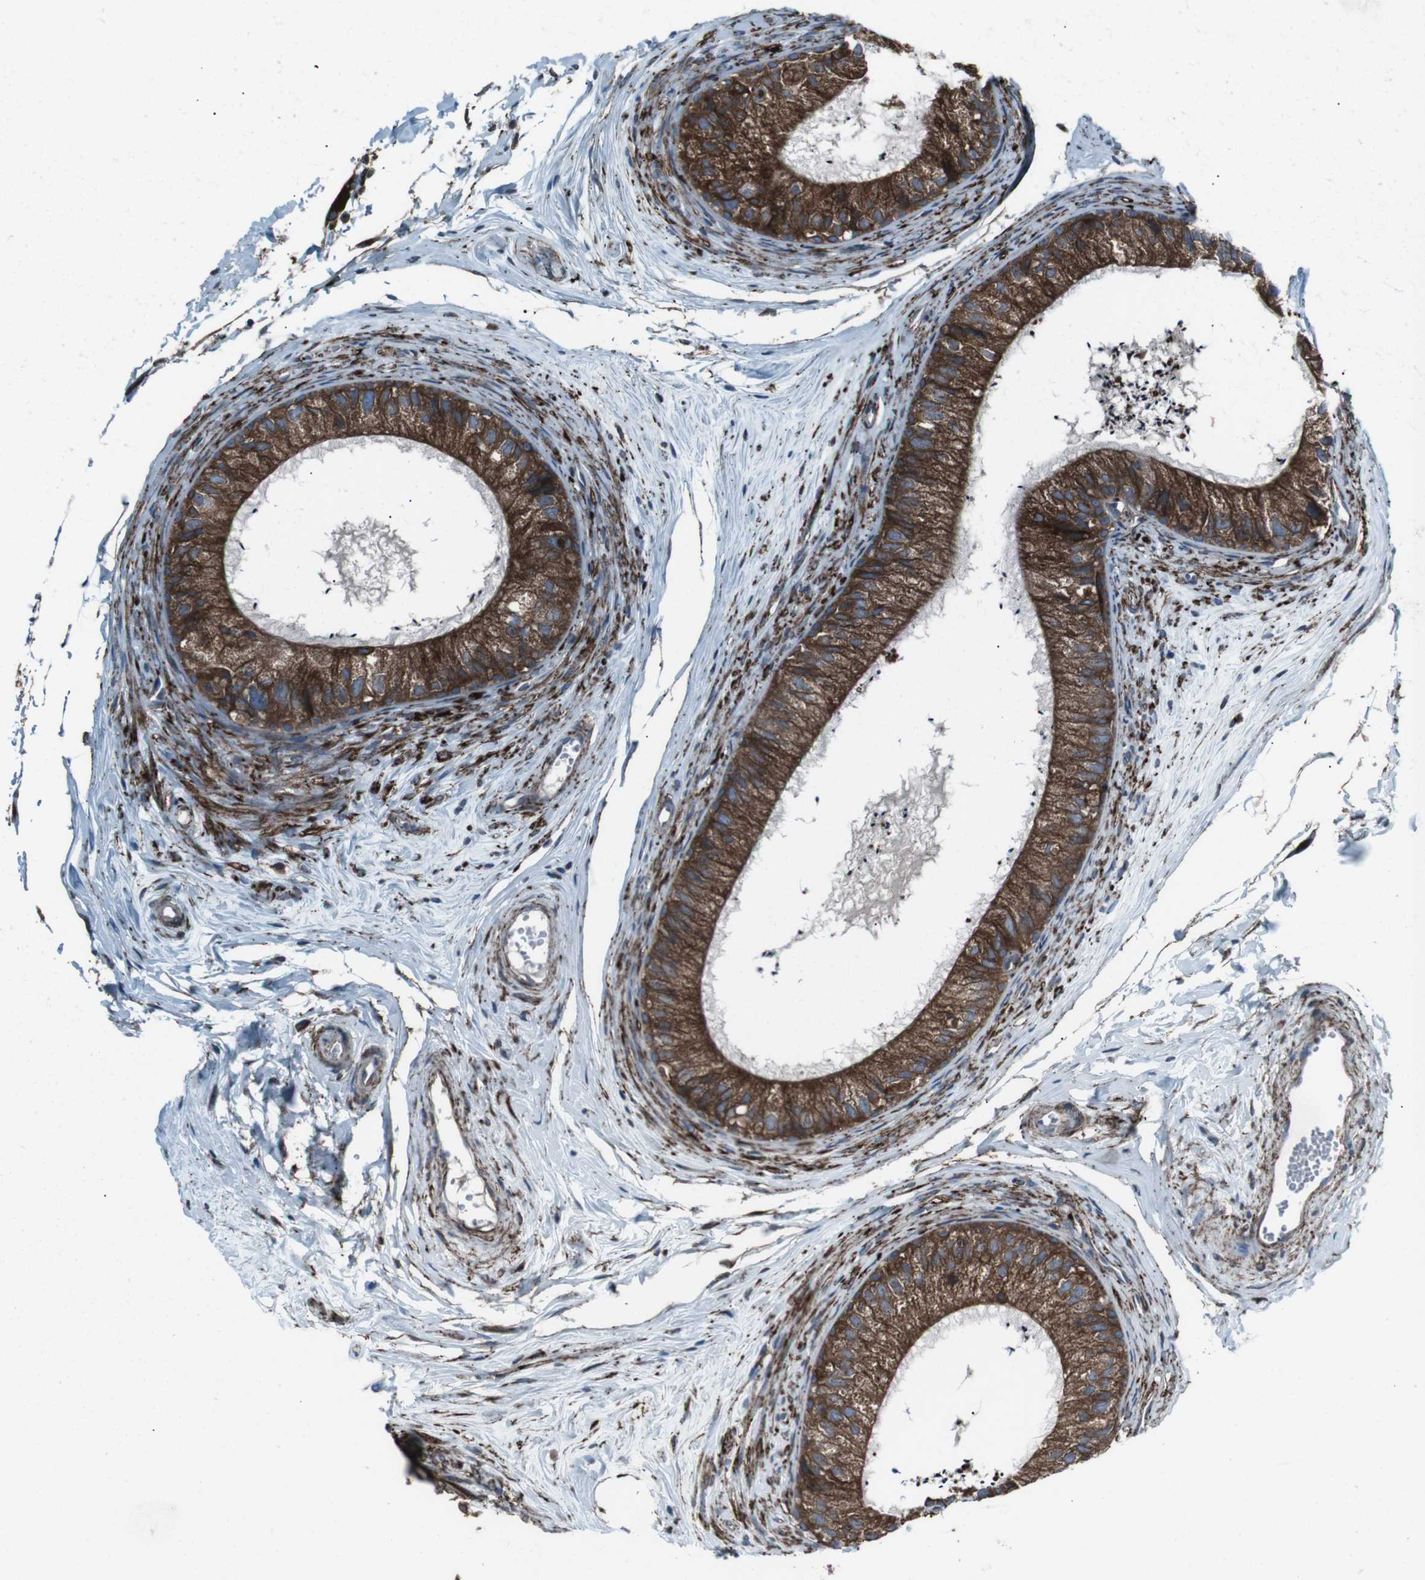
{"staining": {"intensity": "strong", "quantity": ">75%", "location": "cytoplasmic/membranous"}, "tissue": "epididymis", "cell_type": "Glandular cells", "image_type": "normal", "snomed": [{"axis": "morphology", "description": "Normal tissue, NOS"}, {"axis": "topography", "description": "Epididymis"}], "caption": "Epididymis was stained to show a protein in brown. There is high levels of strong cytoplasmic/membranous positivity in approximately >75% of glandular cells. (Brightfield microscopy of DAB IHC at high magnification).", "gene": "LNPK", "patient": {"sex": "male", "age": 56}}